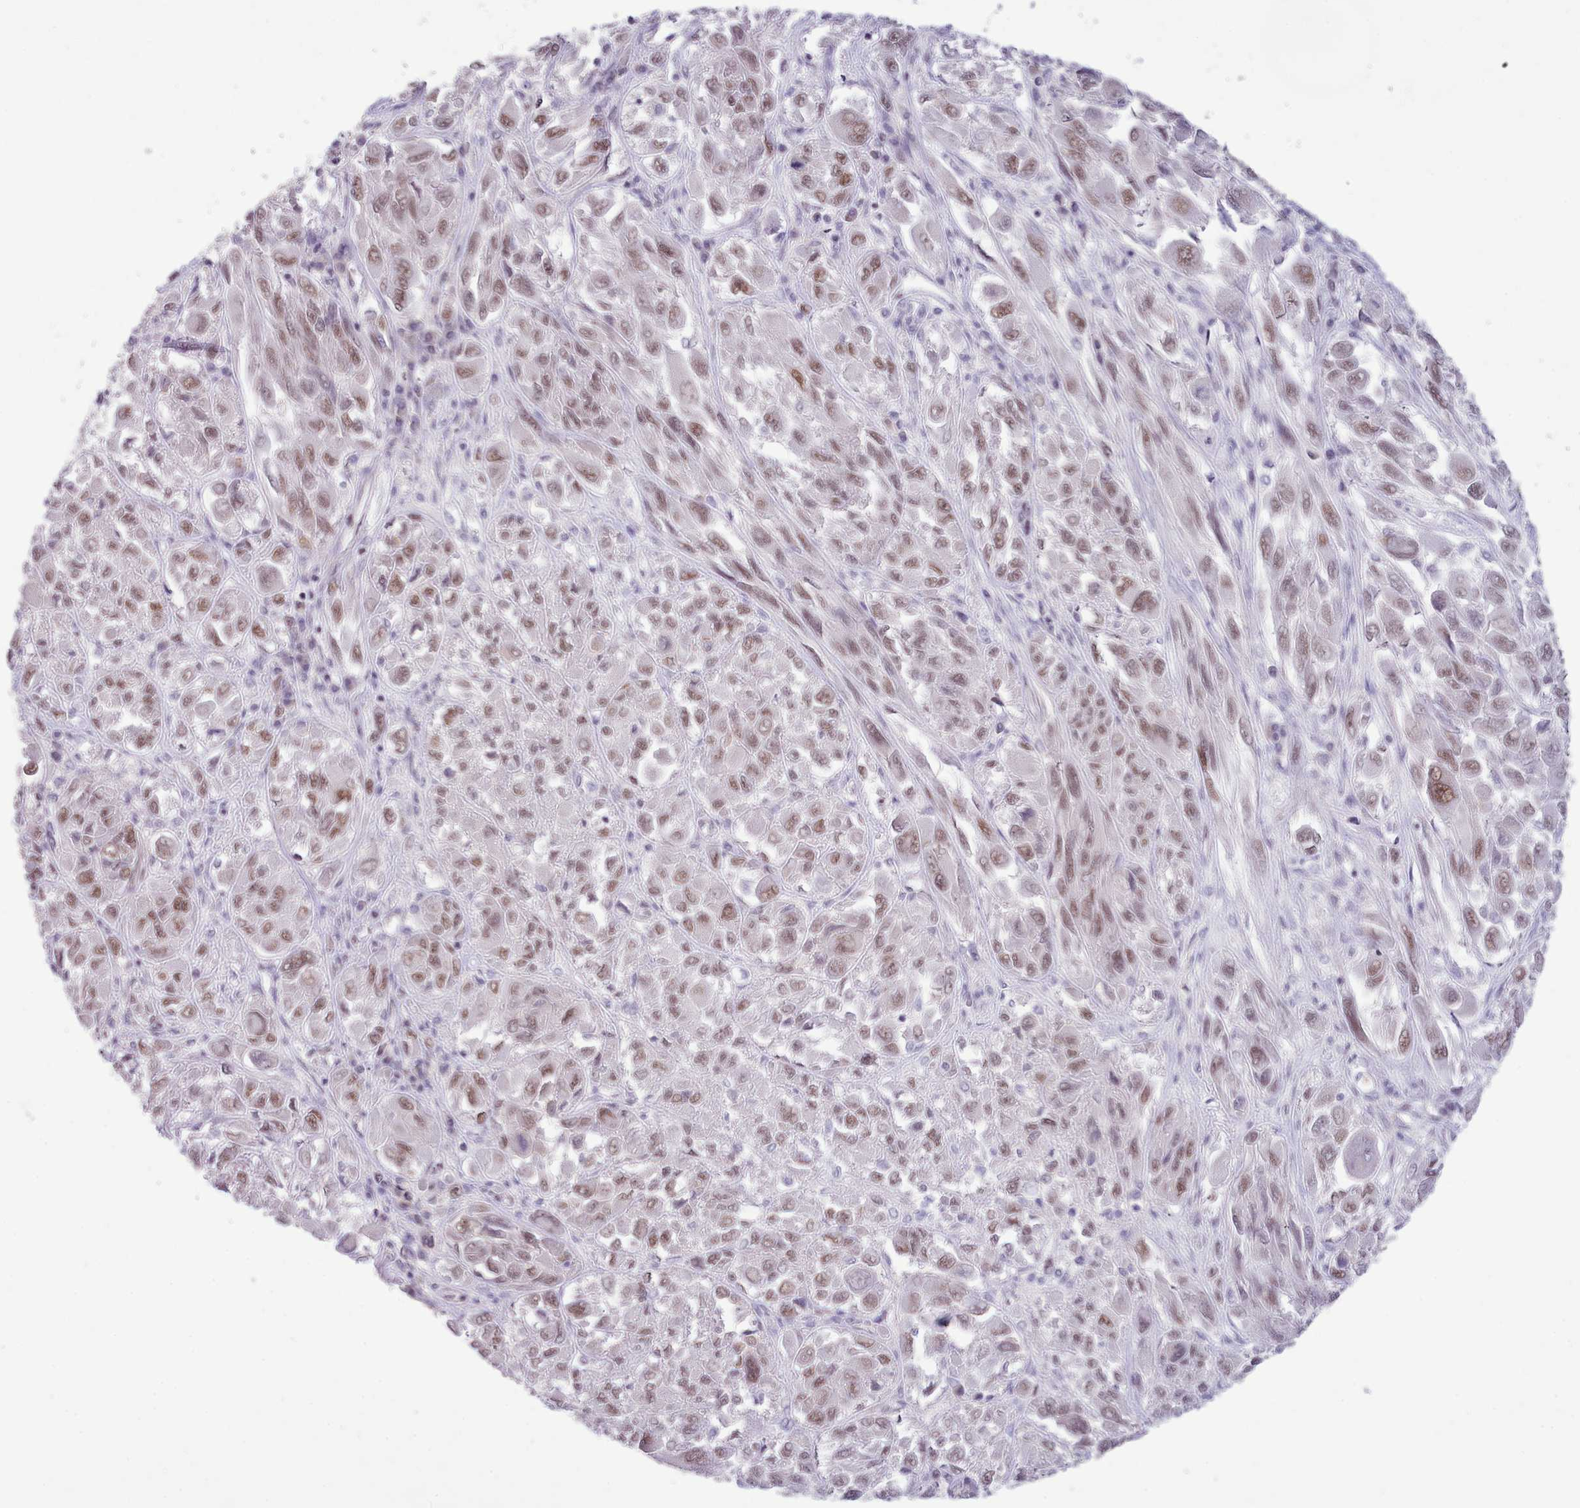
{"staining": {"intensity": "weak", "quantity": ">75%", "location": "nuclear"}, "tissue": "melanoma", "cell_type": "Tumor cells", "image_type": "cancer", "snomed": [{"axis": "morphology", "description": "Malignant melanoma, NOS"}, {"axis": "topography", "description": "Skin"}], "caption": "IHC of human malignant melanoma exhibits low levels of weak nuclear expression in approximately >75% of tumor cells. (DAB IHC, brown staining for protein, blue staining for nuclei).", "gene": "RFX1", "patient": {"sex": "female", "age": 91}}